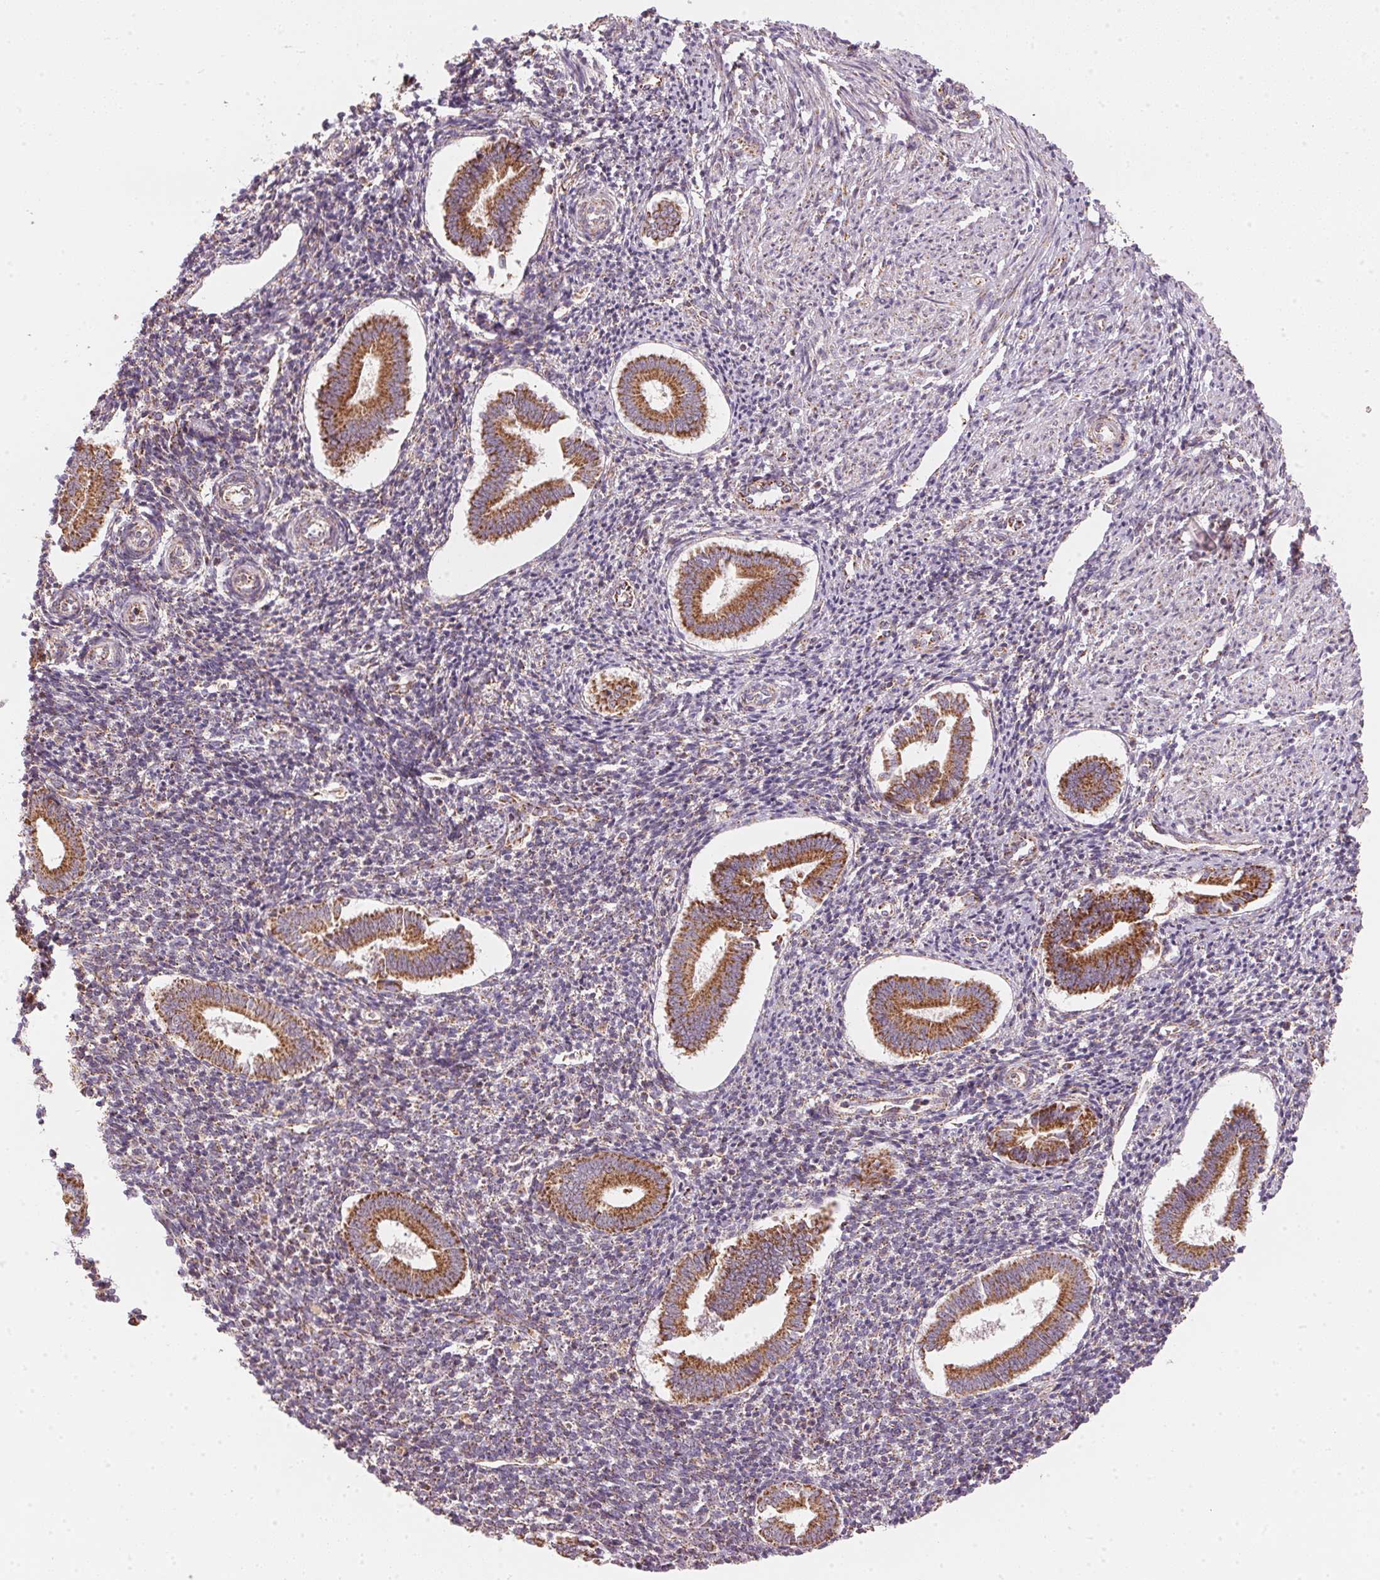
{"staining": {"intensity": "weak", "quantity": "<25%", "location": "cytoplasmic/membranous"}, "tissue": "endometrium", "cell_type": "Cells in endometrial stroma", "image_type": "normal", "snomed": [{"axis": "morphology", "description": "Normal tissue, NOS"}, {"axis": "topography", "description": "Endometrium"}], "caption": "DAB immunohistochemical staining of normal endometrium reveals no significant staining in cells in endometrial stroma. (Immunohistochemistry, brightfield microscopy, high magnification).", "gene": "COQ7", "patient": {"sex": "female", "age": 25}}